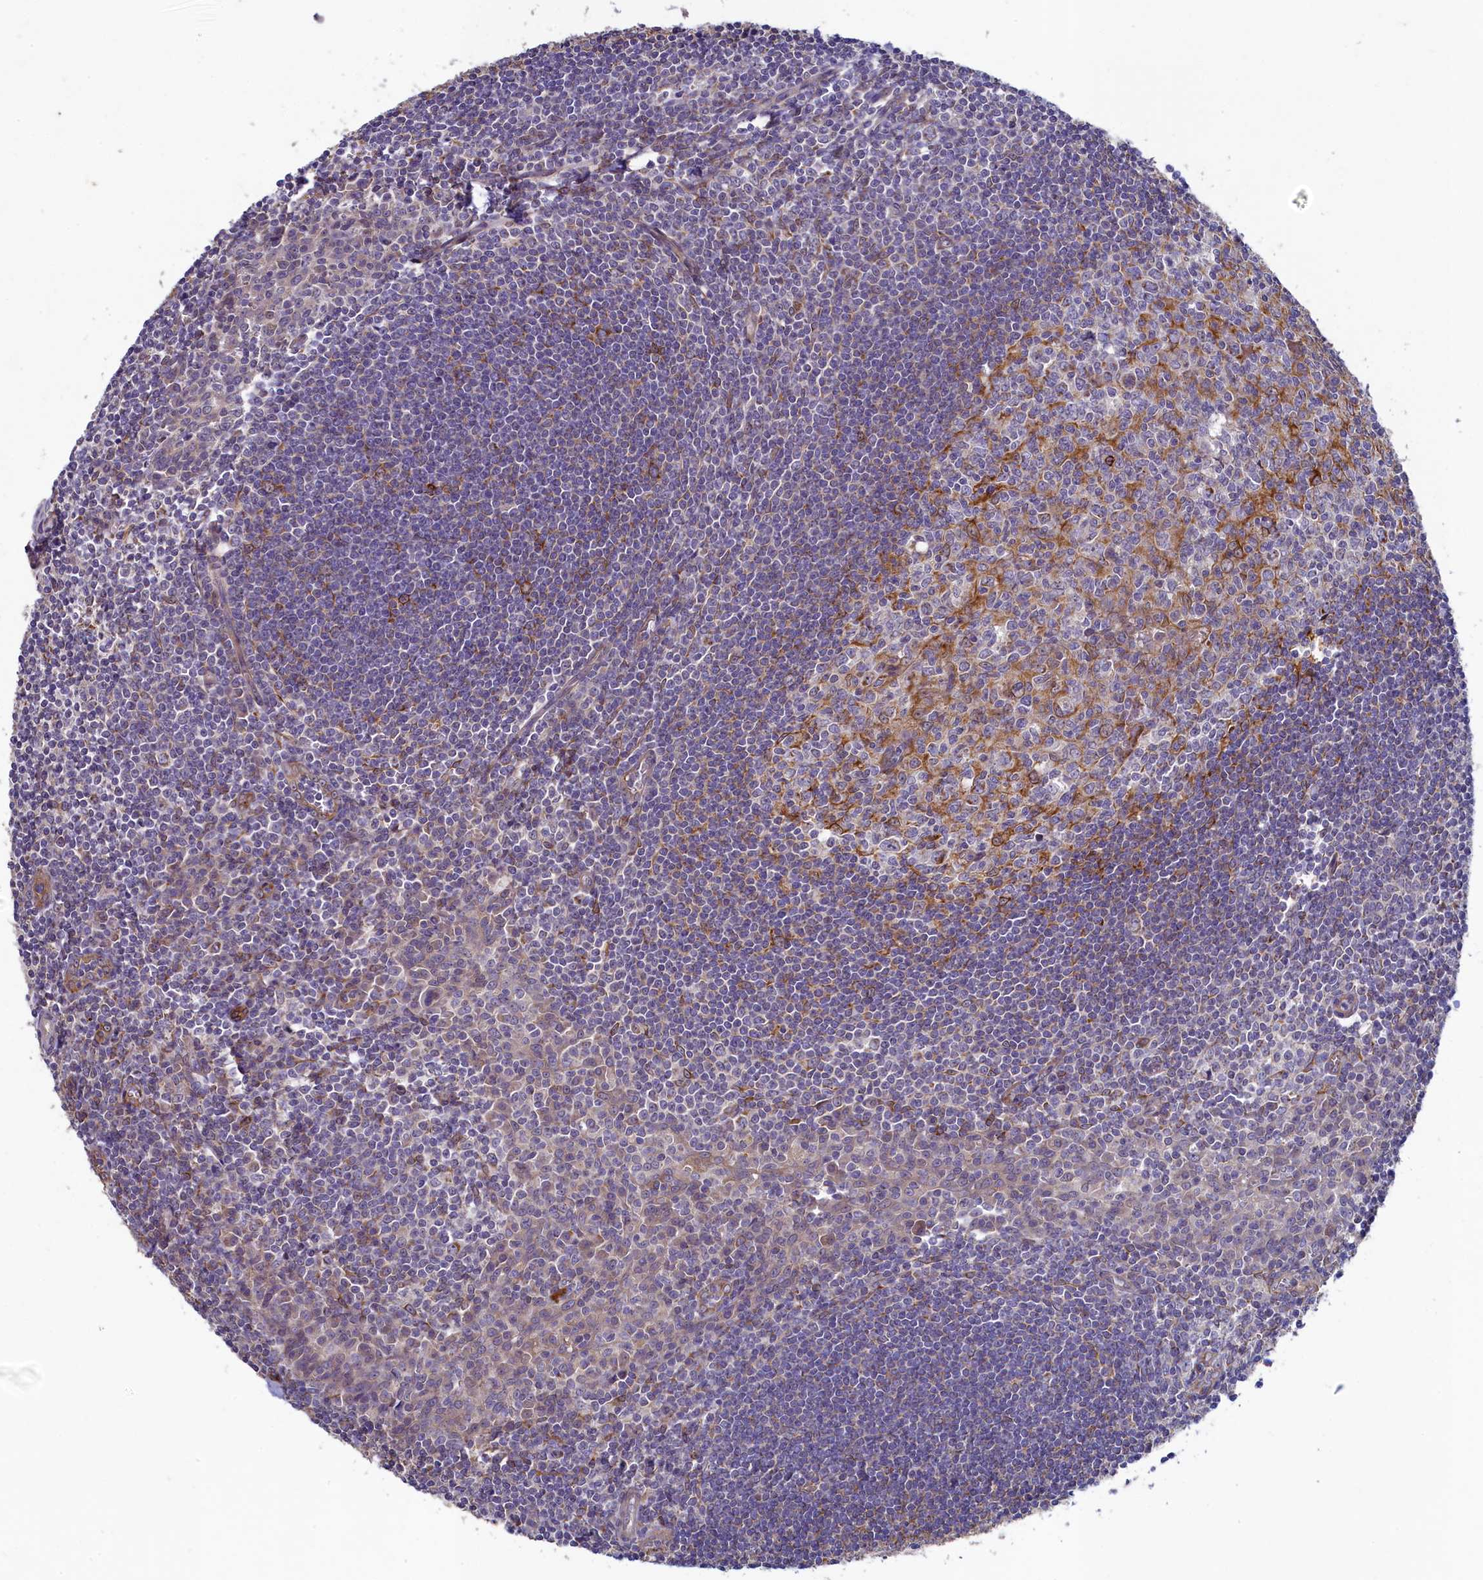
{"staining": {"intensity": "moderate", "quantity": "25%-75%", "location": "cytoplasmic/membranous"}, "tissue": "tonsil", "cell_type": "Germinal center cells", "image_type": "normal", "snomed": [{"axis": "morphology", "description": "Normal tissue, NOS"}, {"axis": "topography", "description": "Tonsil"}], "caption": "Normal tonsil reveals moderate cytoplasmic/membranous staining in approximately 25%-75% of germinal center cells.", "gene": "SPATA2L", "patient": {"sex": "male", "age": 27}}